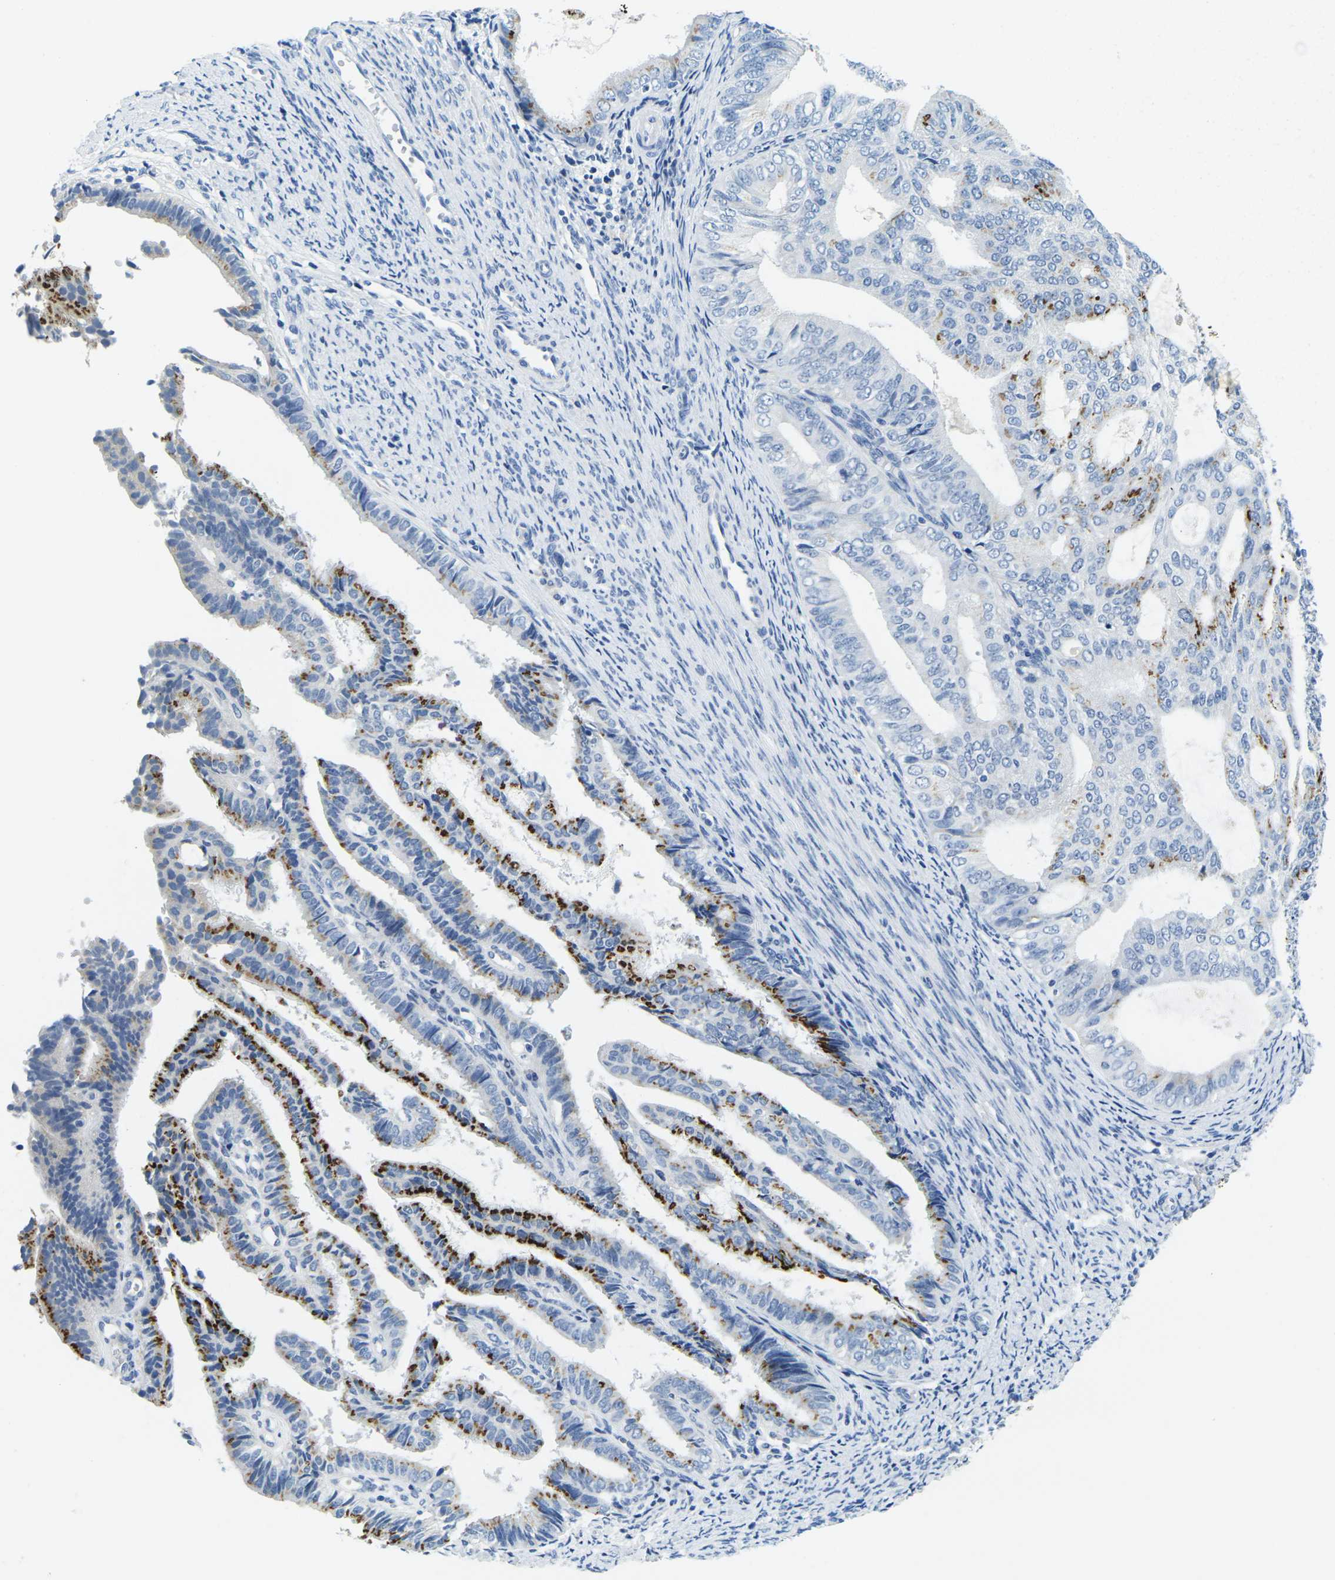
{"staining": {"intensity": "strong", "quantity": "25%-75%", "location": "cytoplasmic/membranous"}, "tissue": "endometrial cancer", "cell_type": "Tumor cells", "image_type": "cancer", "snomed": [{"axis": "morphology", "description": "Adenocarcinoma, NOS"}, {"axis": "topography", "description": "Endometrium"}], "caption": "Immunohistochemistry (DAB) staining of human endometrial cancer shows strong cytoplasmic/membranous protein staining in approximately 25%-75% of tumor cells.", "gene": "FAM3D", "patient": {"sex": "female", "age": 58}}